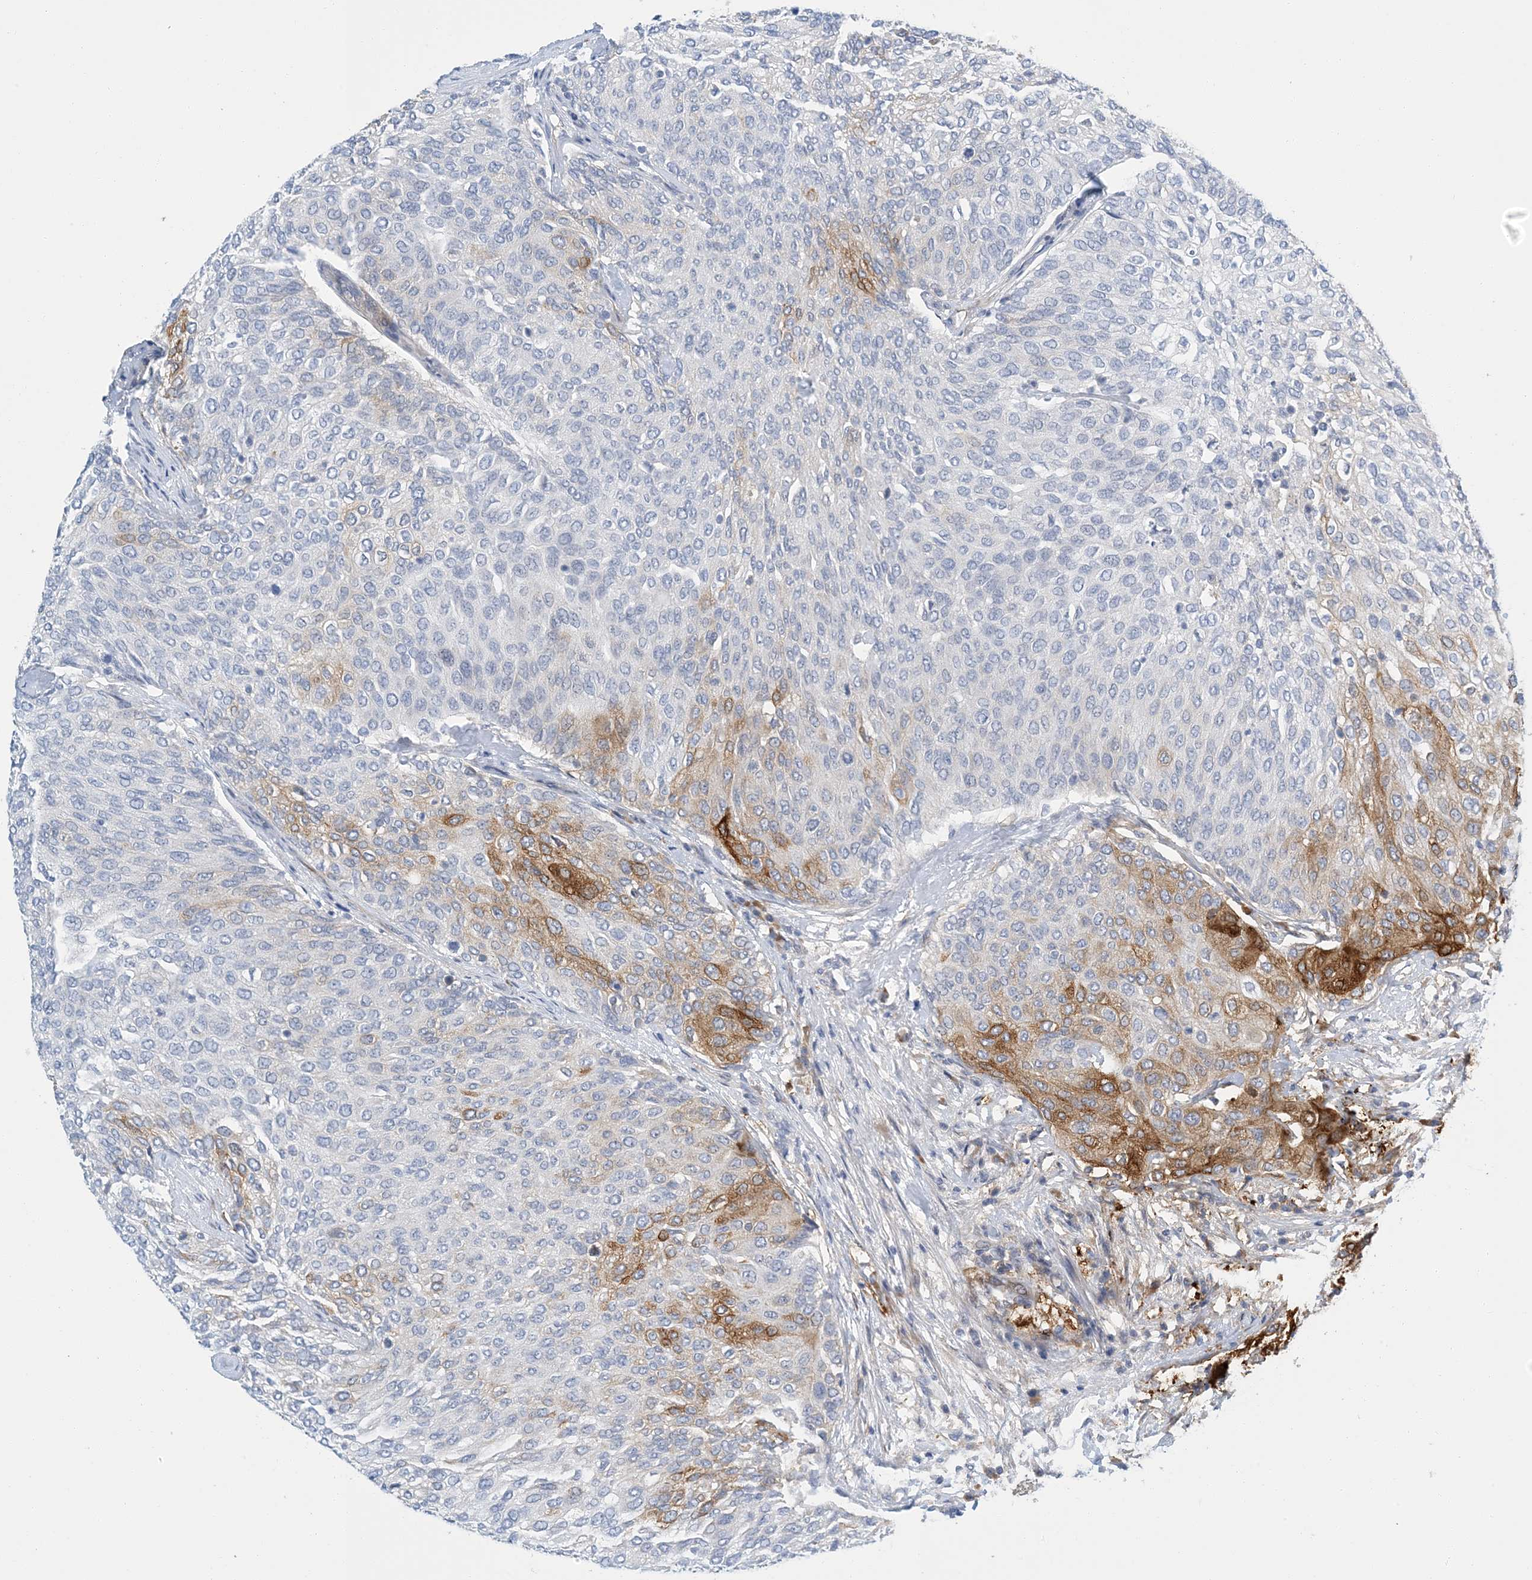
{"staining": {"intensity": "moderate", "quantity": "<25%", "location": "cytoplasmic/membranous"}, "tissue": "urothelial cancer", "cell_type": "Tumor cells", "image_type": "cancer", "snomed": [{"axis": "morphology", "description": "Urothelial carcinoma, Low grade"}, {"axis": "topography", "description": "Urinary bladder"}], "caption": "DAB immunohistochemical staining of human urothelial cancer exhibits moderate cytoplasmic/membranous protein positivity in about <25% of tumor cells.", "gene": "PCDHA2", "patient": {"sex": "female", "age": 79}}